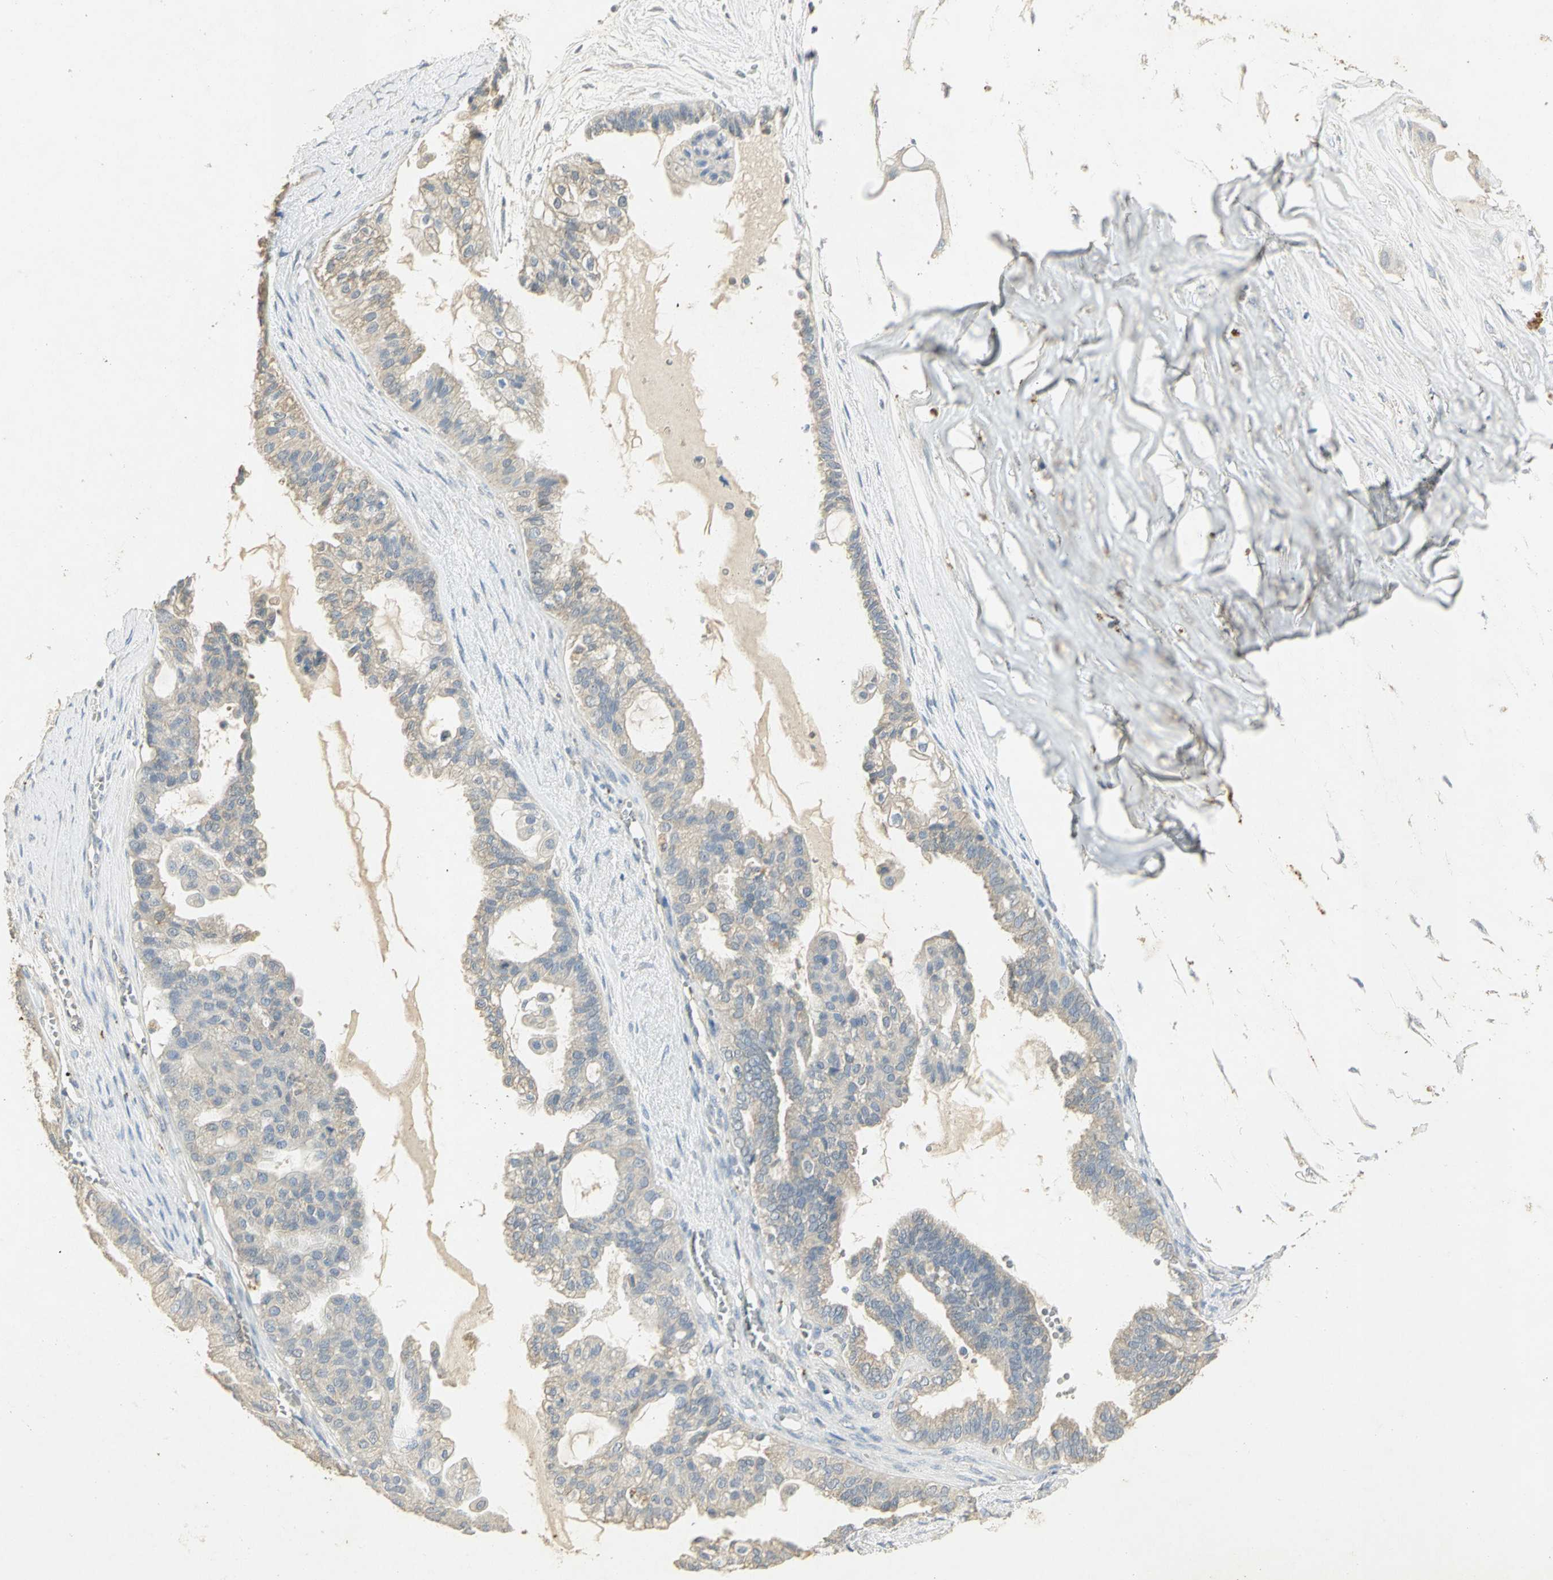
{"staining": {"intensity": "weak", "quantity": "25%-75%", "location": "cytoplasmic/membranous"}, "tissue": "ovarian cancer", "cell_type": "Tumor cells", "image_type": "cancer", "snomed": [{"axis": "morphology", "description": "Carcinoma, NOS"}, {"axis": "morphology", "description": "Carcinoma, endometroid"}, {"axis": "topography", "description": "Ovary"}], "caption": "A low amount of weak cytoplasmic/membranous positivity is seen in about 25%-75% of tumor cells in ovarian cancer tissue.", "gene": "ASB9", "patient": {"sex": "female", "age": 50}}